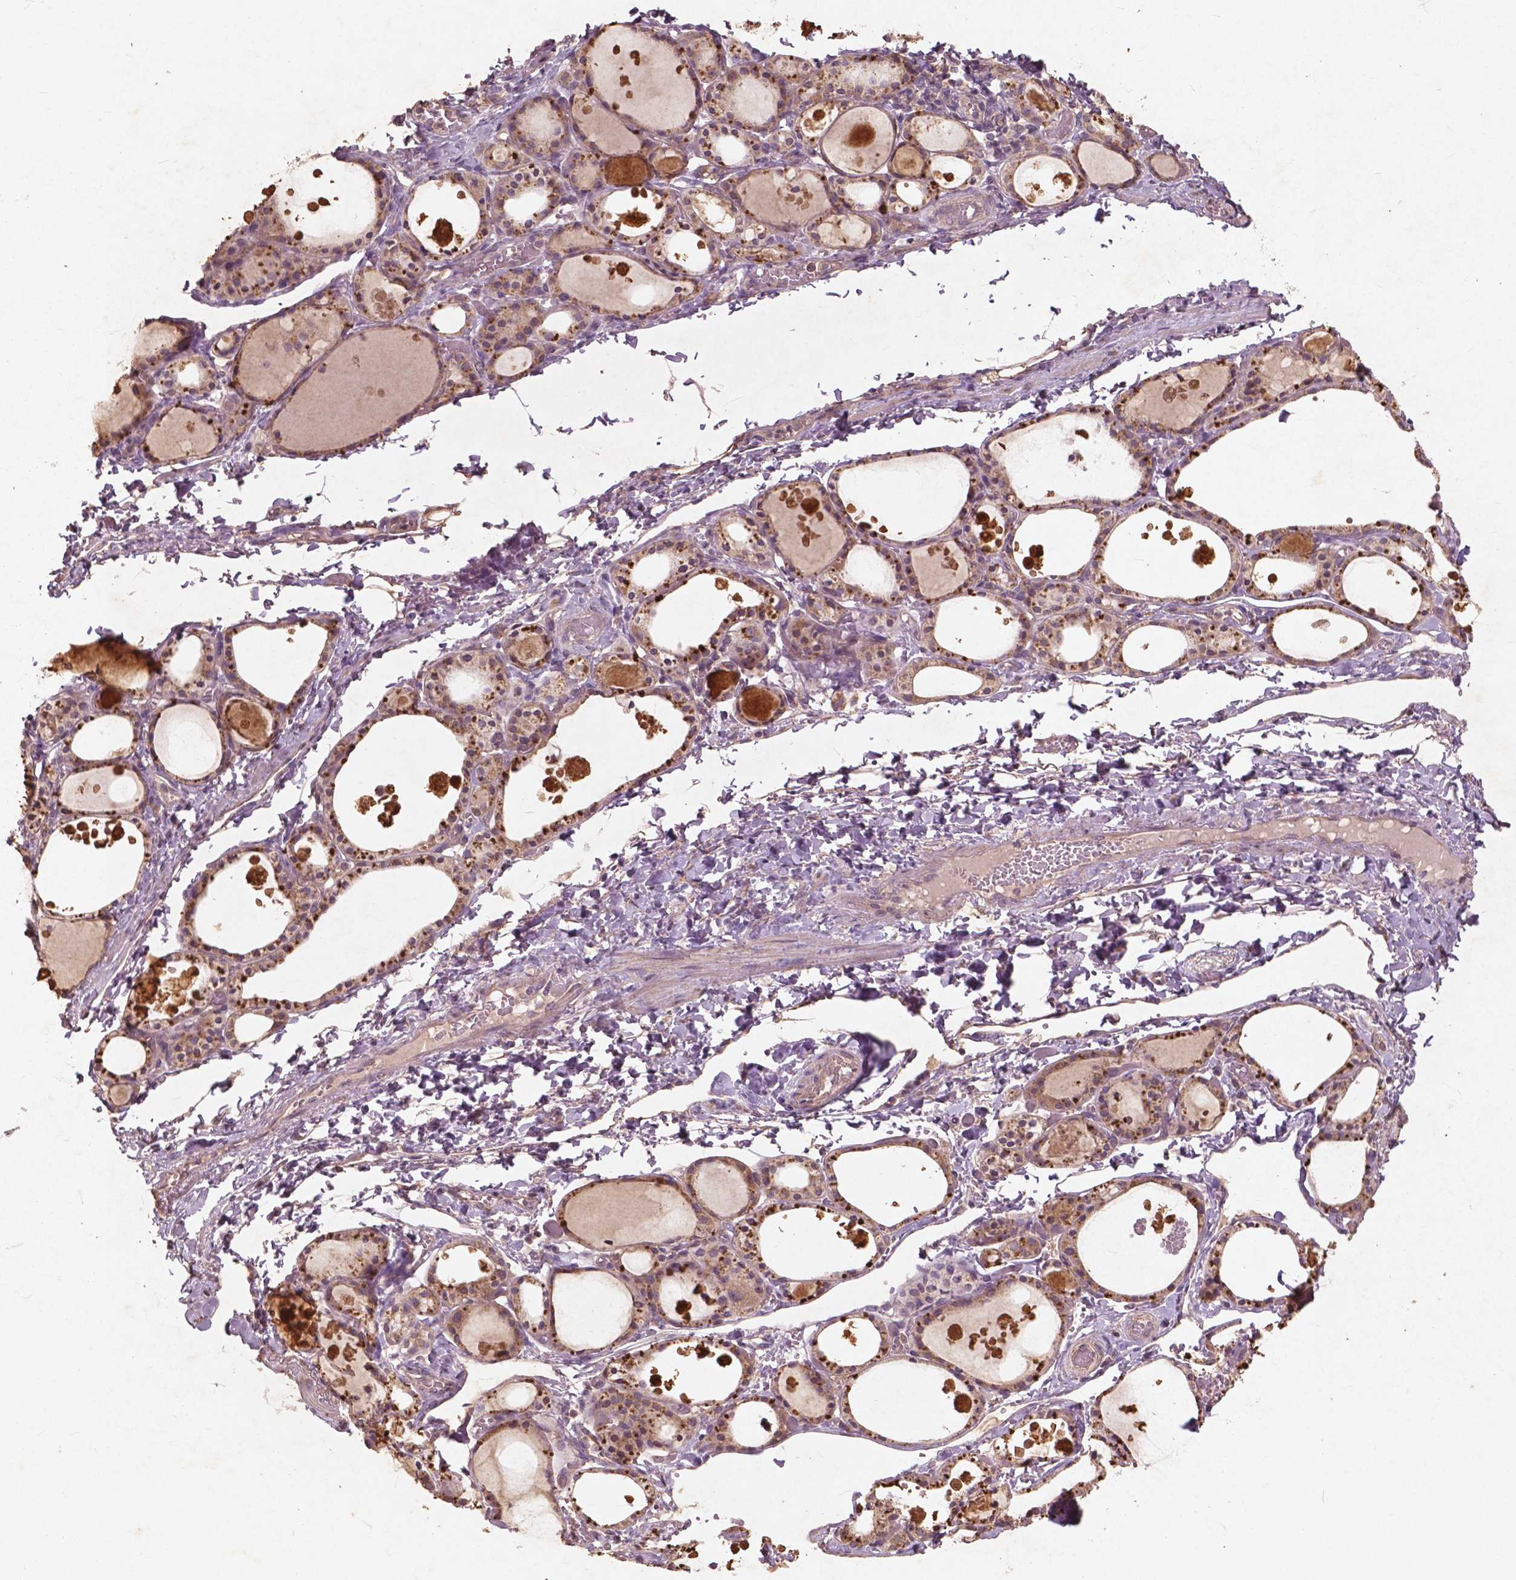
{"staining": {"intensity": "moderate", "quantity": ">75%", "location": "cytoplasmic/membranous"}, "tissue": "thyroid gland", "cell_type": "Glandular cells", "image_type": "normal", "snomed": [{"axis": "morphology", "description": "Normal tissue, NOS"}, {"axis": "topography", "description": "Thyroid gland"}], "caption": "This micrograph displays immunohistochemistry staining of benign thyroid gland, with medium moderate cytoplasmic/membranous staining in approximately >75% of glandular cells.", "gene": "ST6GALNAC5", "patient": {"sex": "male", "age": 68}}